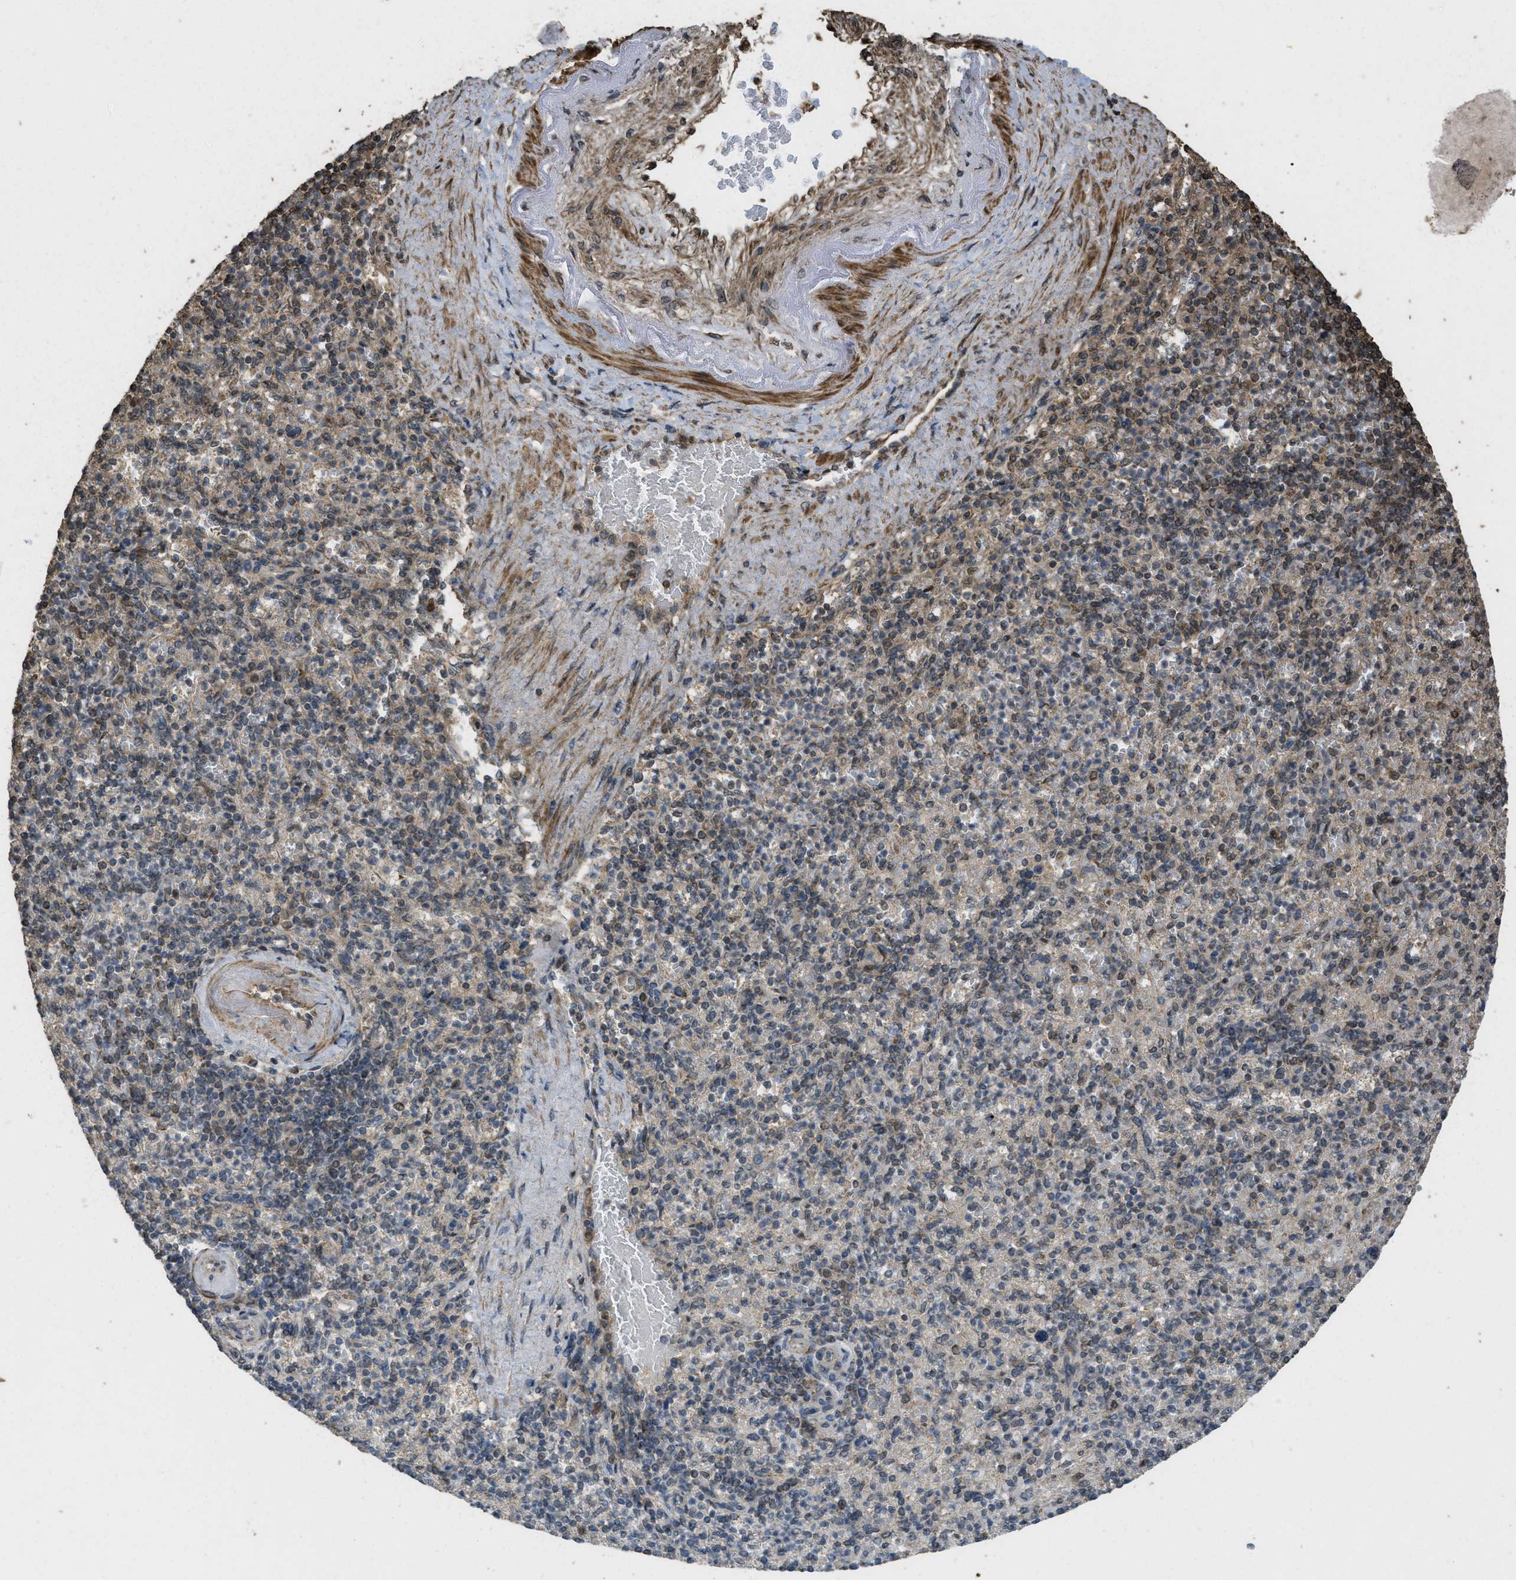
{"staining": {"intensity": "moderate", "quantity": "25%-75%", "location": "cytoplasmic/membranous"}, "tissue": "spleen", "cell_type": "Cells in red pulp", "image_type": "normal", "snomed": [{"axis": "morphology", "description": "Normal tissue, NOS"}, {"axis": "topography", "description": "Spleen"}], "caption": "This micrograph exhibits IHC staining of normal human spleen, with medium moderate cytoplasmic/membranous positivity in approximately 25%-75% of cells in red pulp.", "gene": "CTPS1", "patient": {"sex": "female", "age": 74}}